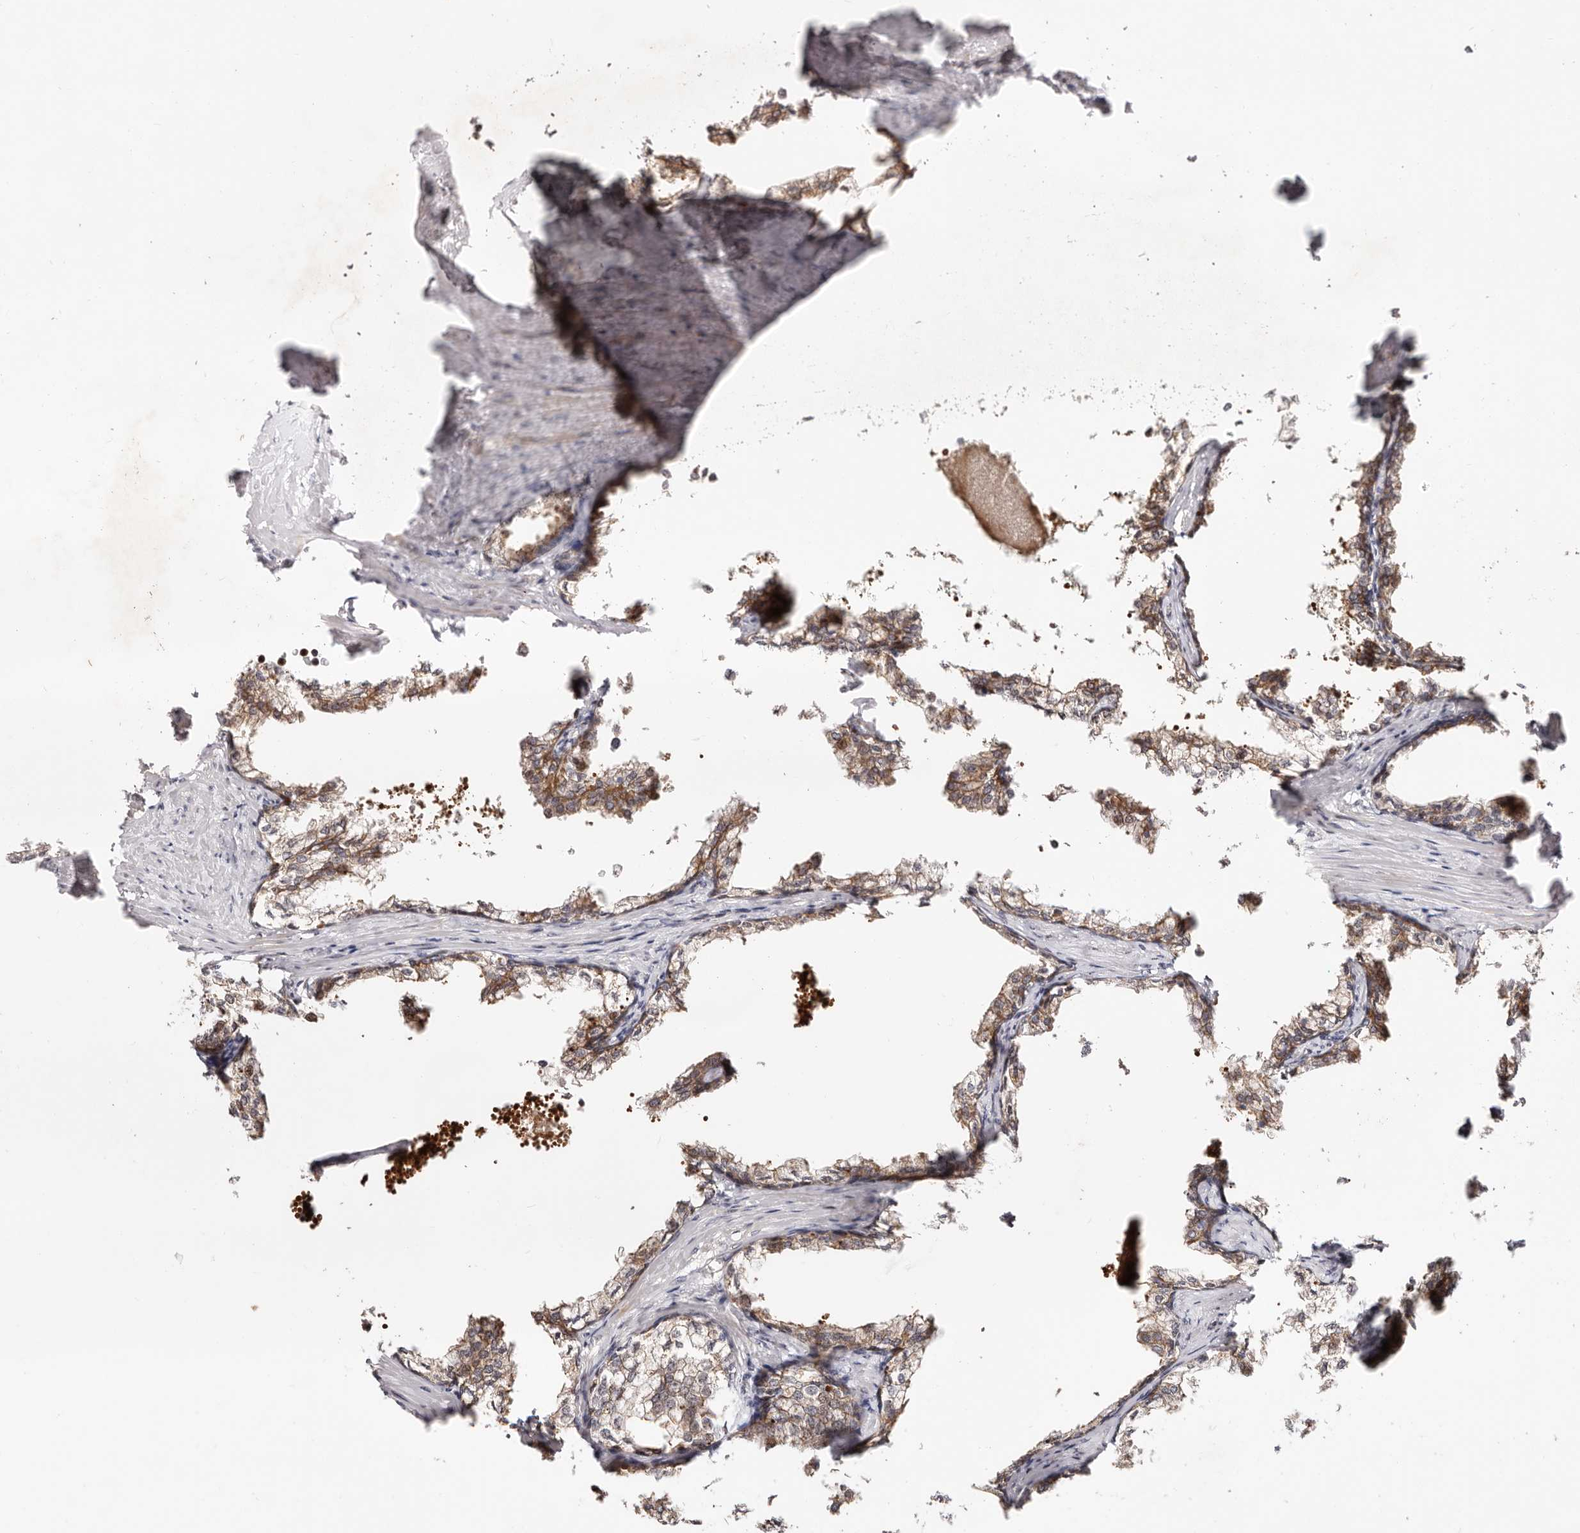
{"staining": {"intensity": "moderate", "quantity": ">75%", "location": "cytoplasmic/membranous"}, "tissue": "prostate cancer", "cell_type": "Tumor cells", "image_type": "cancer", "snomed": [{"axis": "morphology", "description": "Adenocarcinoma, High grade"}, {"axis": "topography", "description": "Prostate"}], "caption": "IHC of human prostate cancer shows medium levels of moderate cytoplasmic/membranous expression in approximately >75% of tumor cells. The staining was performed using DAB (3,3'-diaminobenzidine), with brown indicating positive protein expression. Nuclei are stained blue with hematoxylin.", "gene": "ODF2L", "patient": {"sex": "male", "age": 58}}